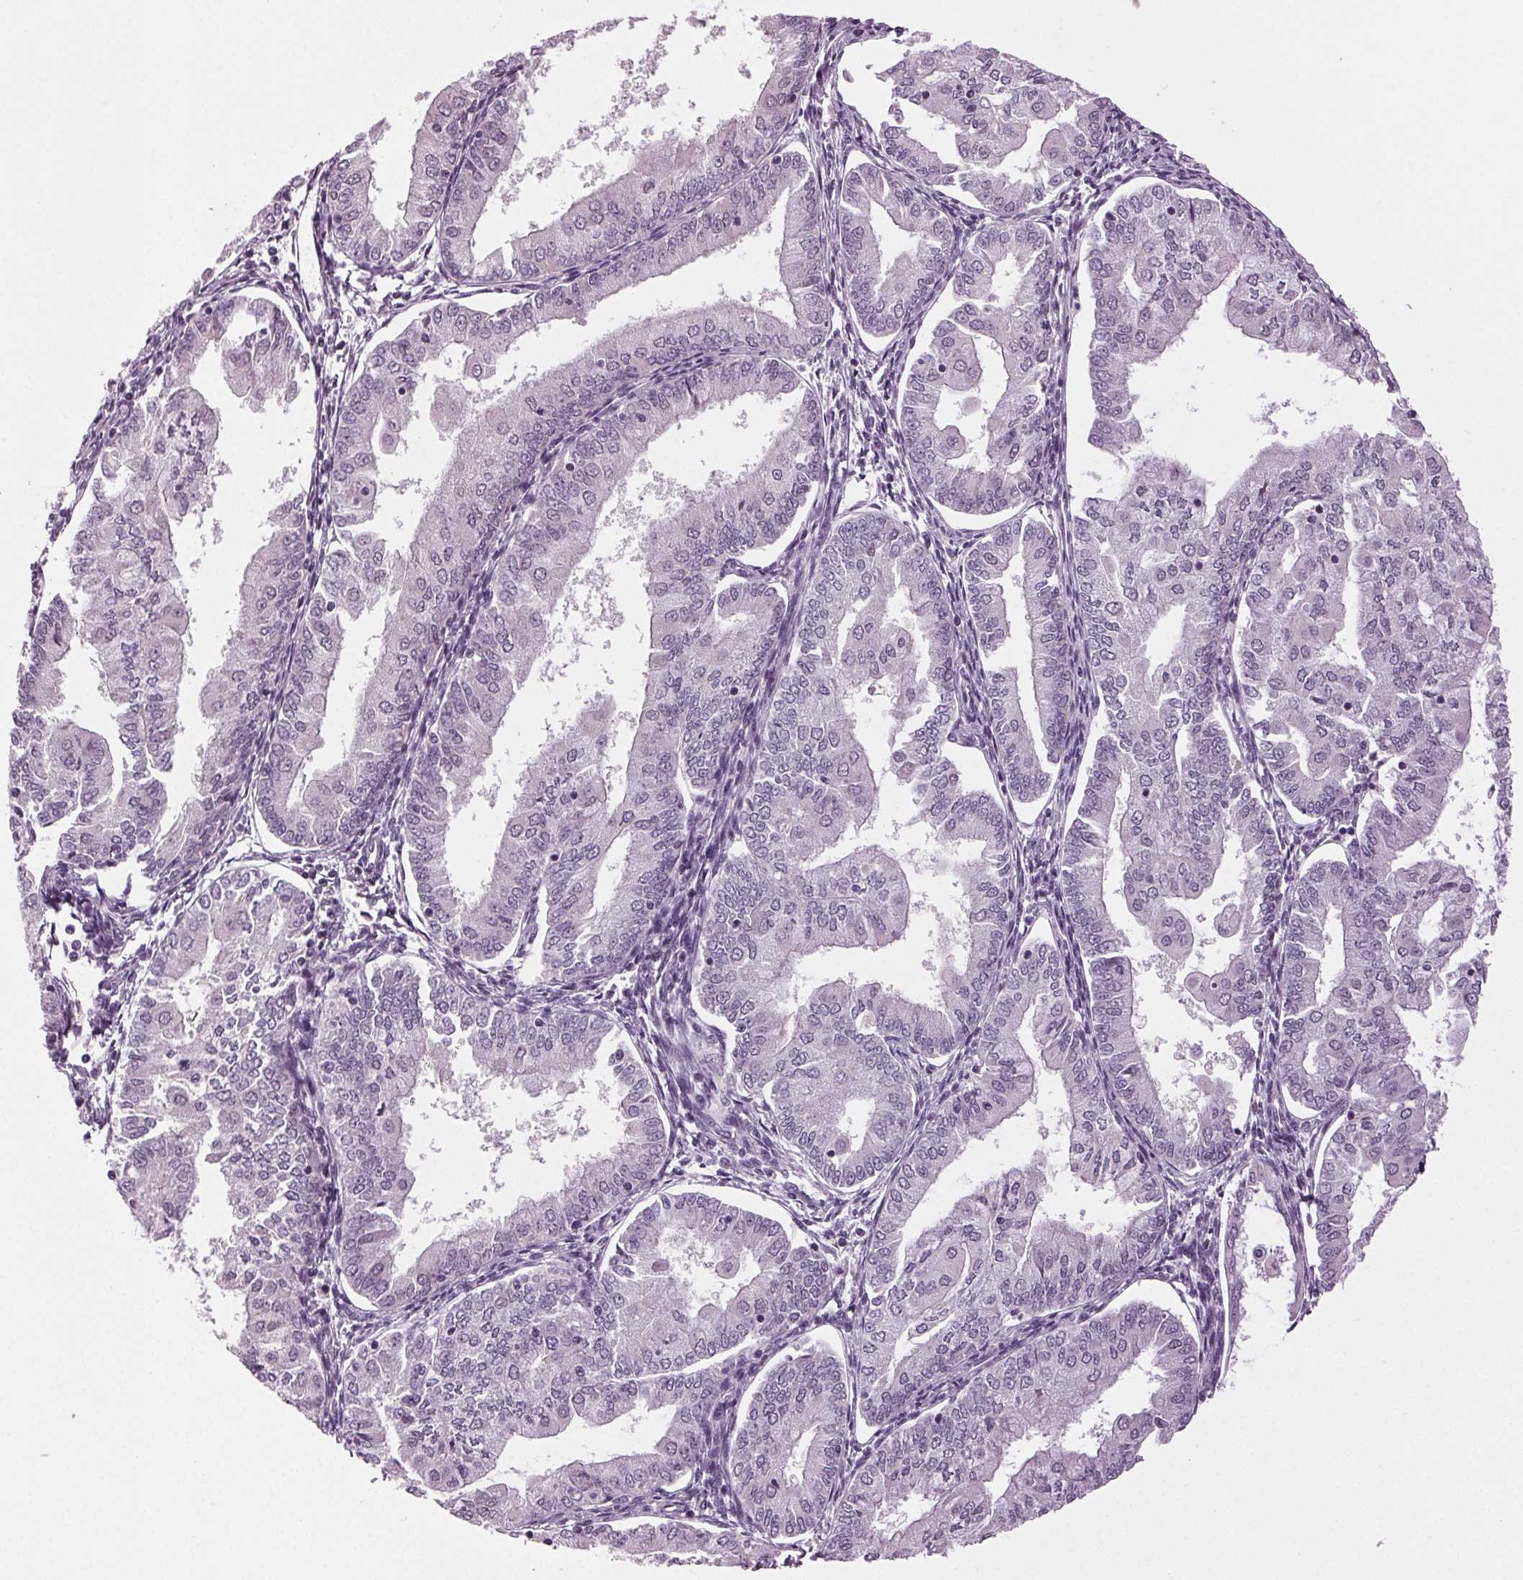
{"staining": {"intensity": "negative", "quantity": "none", "location": "none"}, "tissue": "endometrial cancer", "cell_type": "Tumor cells", "image_type": "cancer", "snomed": [{"axis": "morphology", "description": "Adenocarcinoma, NOS"}, {"axis": "topography", "description": "Endometrium"}], "caption": "Immunohistochemistry of endometrial cancer (adenocarcinoma) shows no expression in tumor cells. (Brightfield microscopy of DAB (3,3'-diaminobenzidine) immunohistochemistry (IHC) at high magnification).", "gene": "DNAH12", "patient": {"sex": "female", "age": 55}}